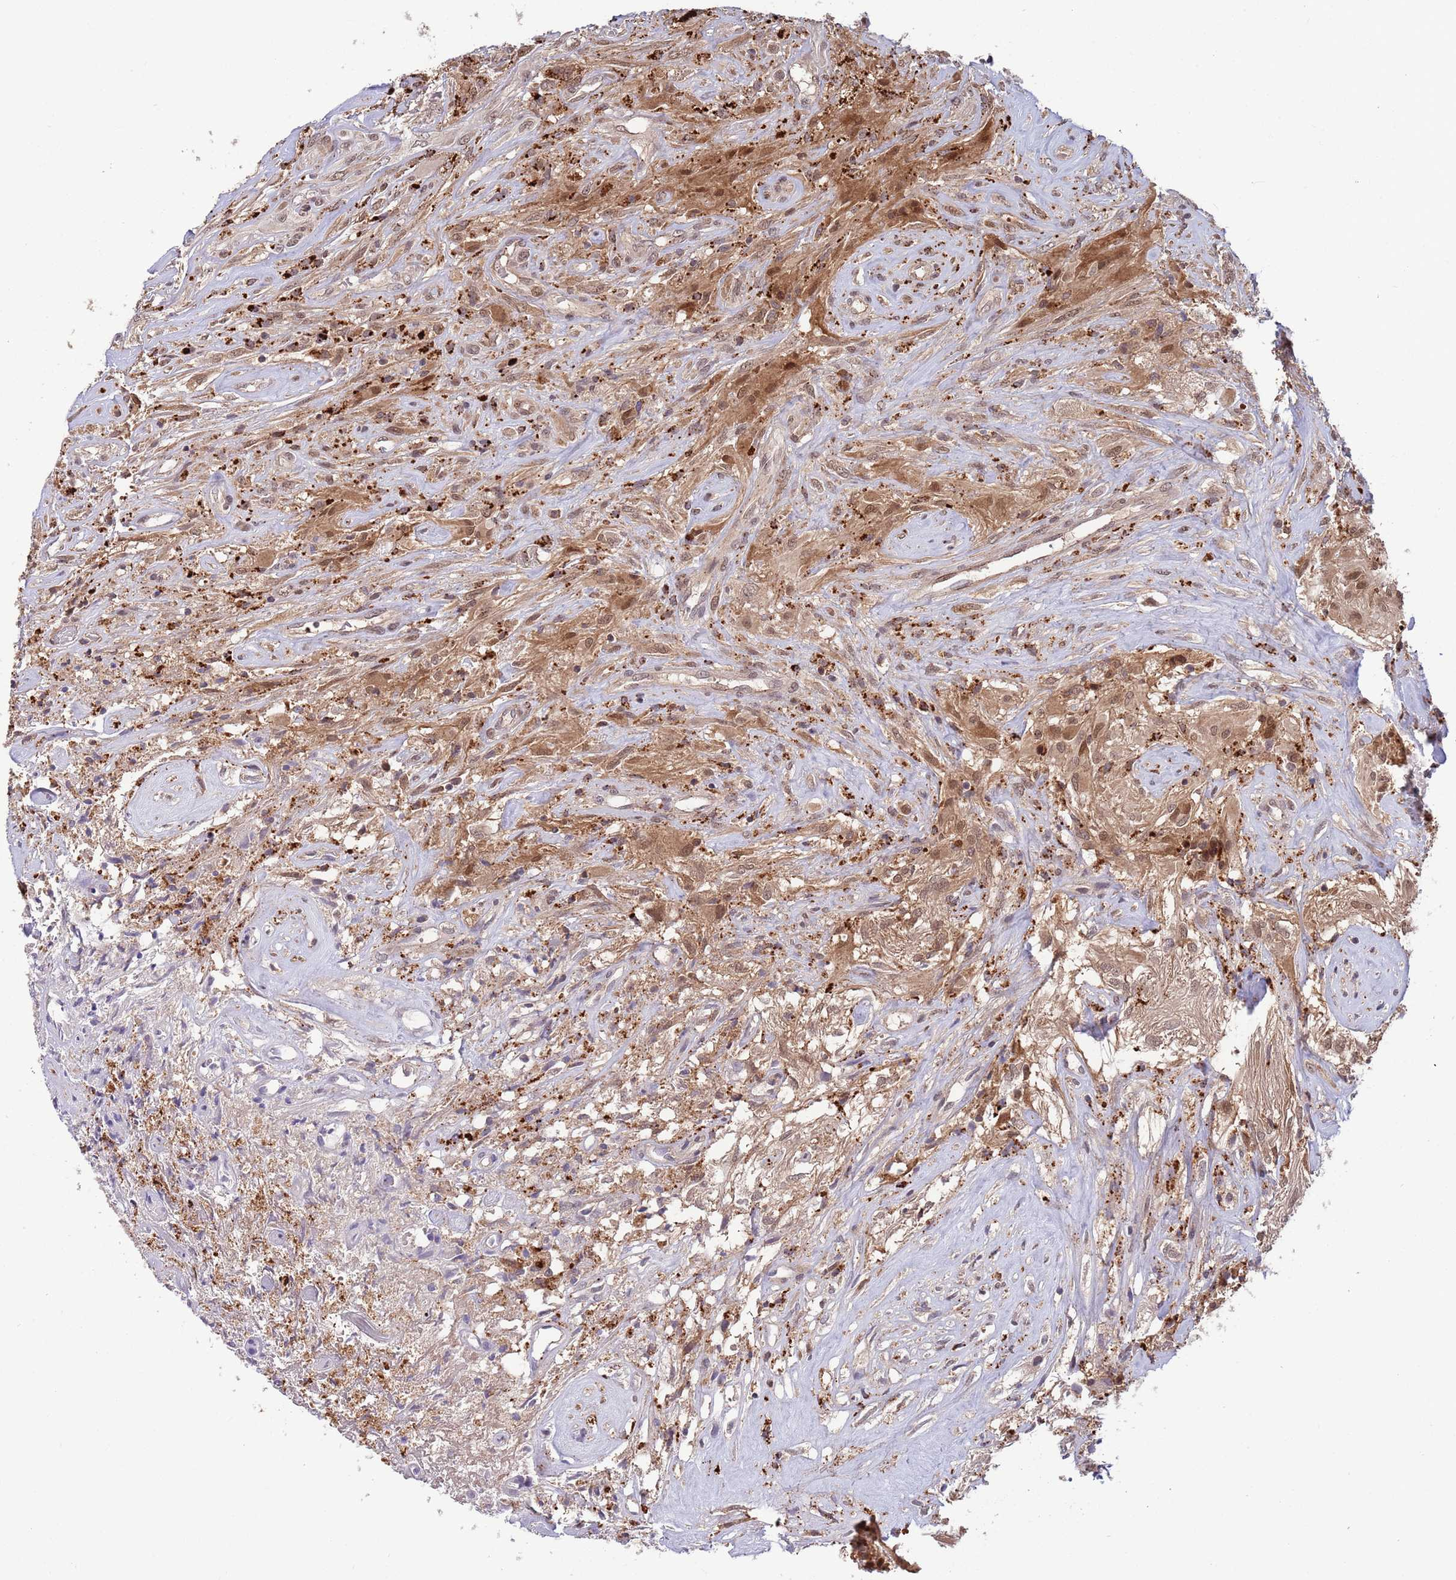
{"staining": {"intensity": "moderate", "quantity": ">75%", "location": "cytoplasmic/membranous,nuclear"}, "tissue": "glioma", "cell_type": "Tumor cells", "image_type": "cancer", "snomed": [{"axis": "morphology", "description": "Glioma, malignant, High grade"}, {"axis": "topography", "description": "Brain"}], "caption": "Immunohistochemistry image of human malignant high-grade glioma stained for a protein (brown), which demonstrates medium levels of moderate cytoplasmic/membranous and nuclear positivity in about >75% of tumor cells.", "gene": "SALL1", "patient": {"sex": "male", "age": 56}}